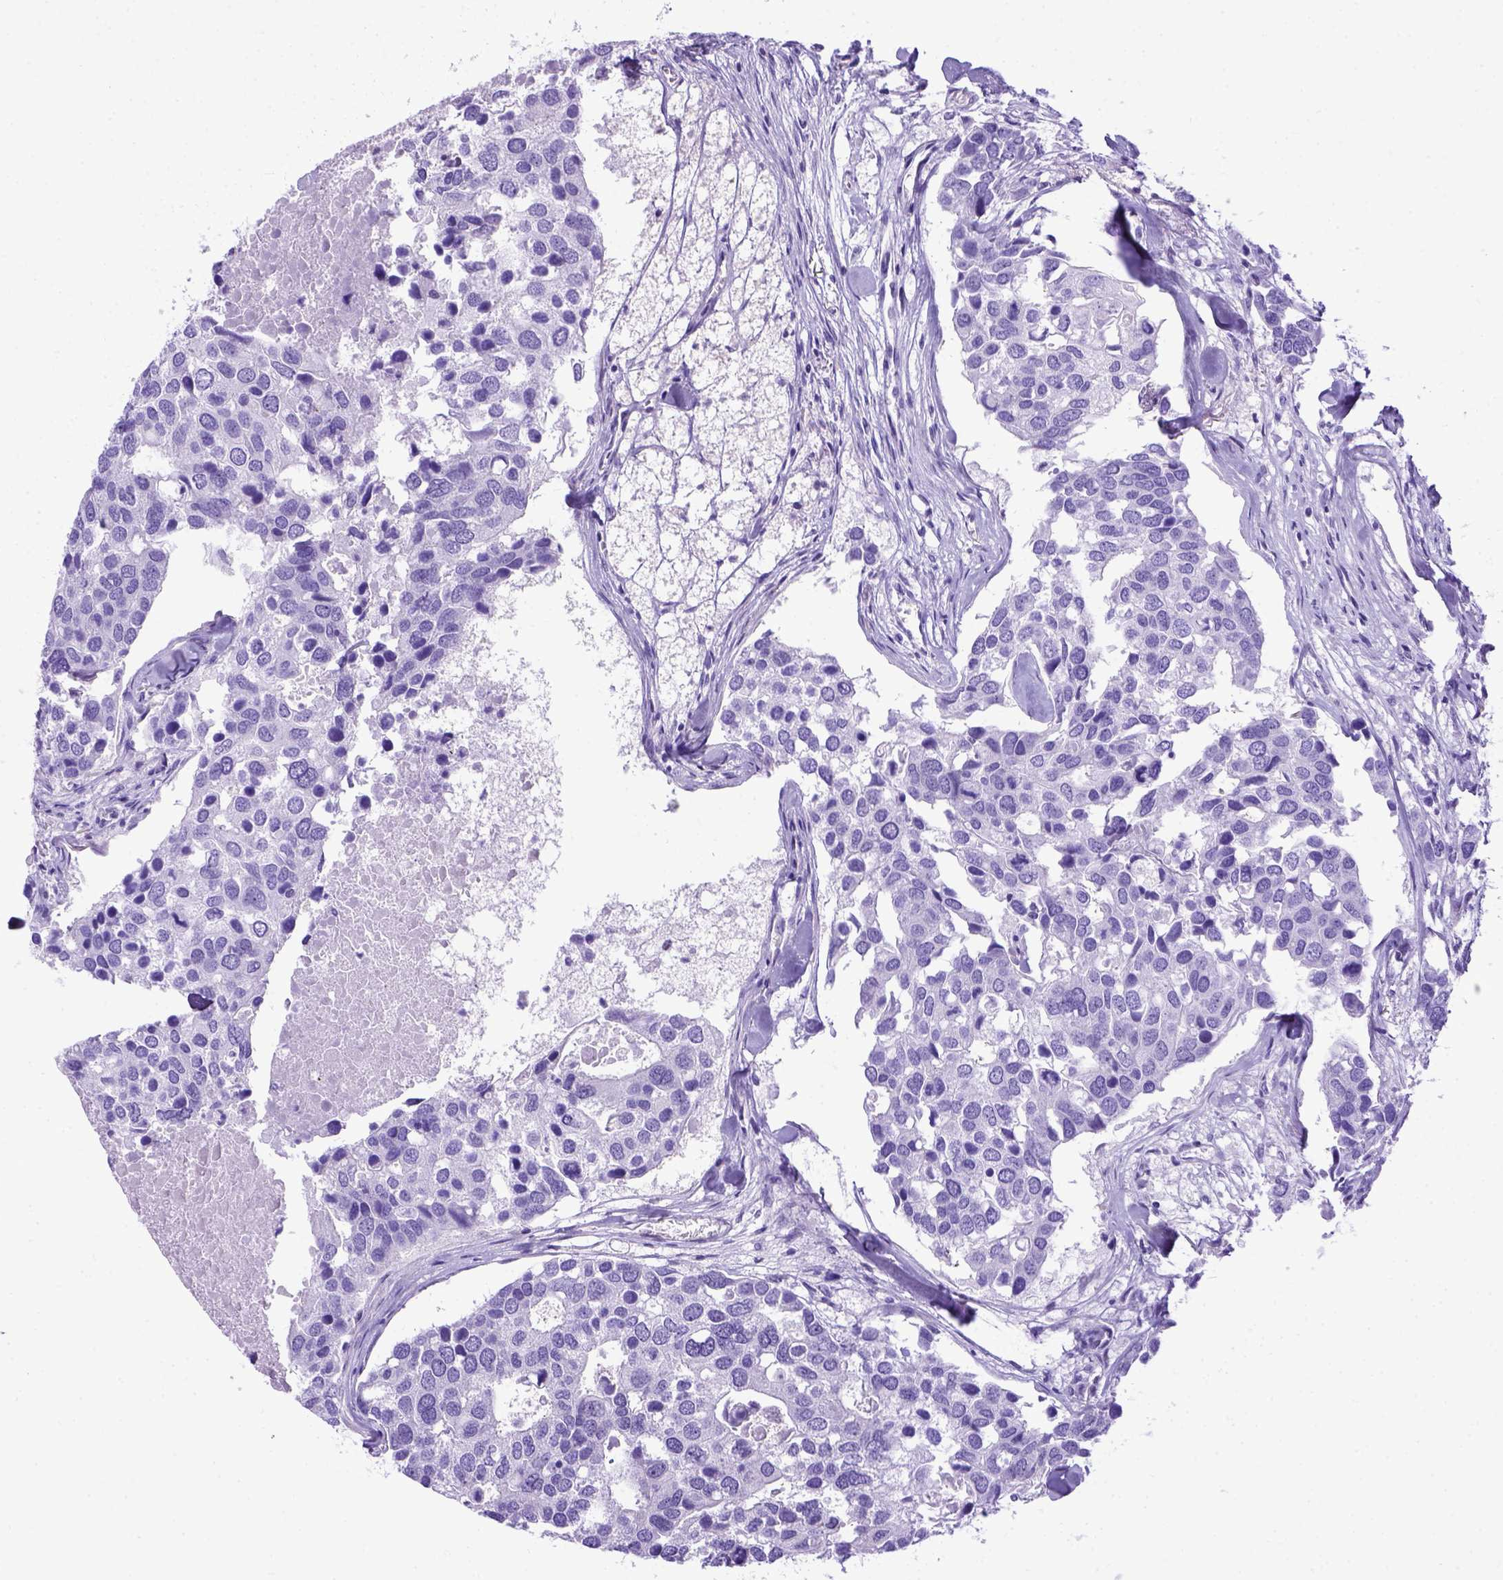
{"staining": {"intensity": "negative", "quantity": "none", "location": "none"}, "tissue": "breast cancer", "cell_type": "Tumor cells", "image_type": "cancer", "snomed": [{"axis": "morphology", "description": "Duct carcinoma"}, {"axis": "topography", "description": "Breast"}], "caption": "Human breast cancer stained for a protein using IHC shows no positivity in tumor cells.", "gene": "ADAM12", "patient": {"sex": "female", "age": 83}}